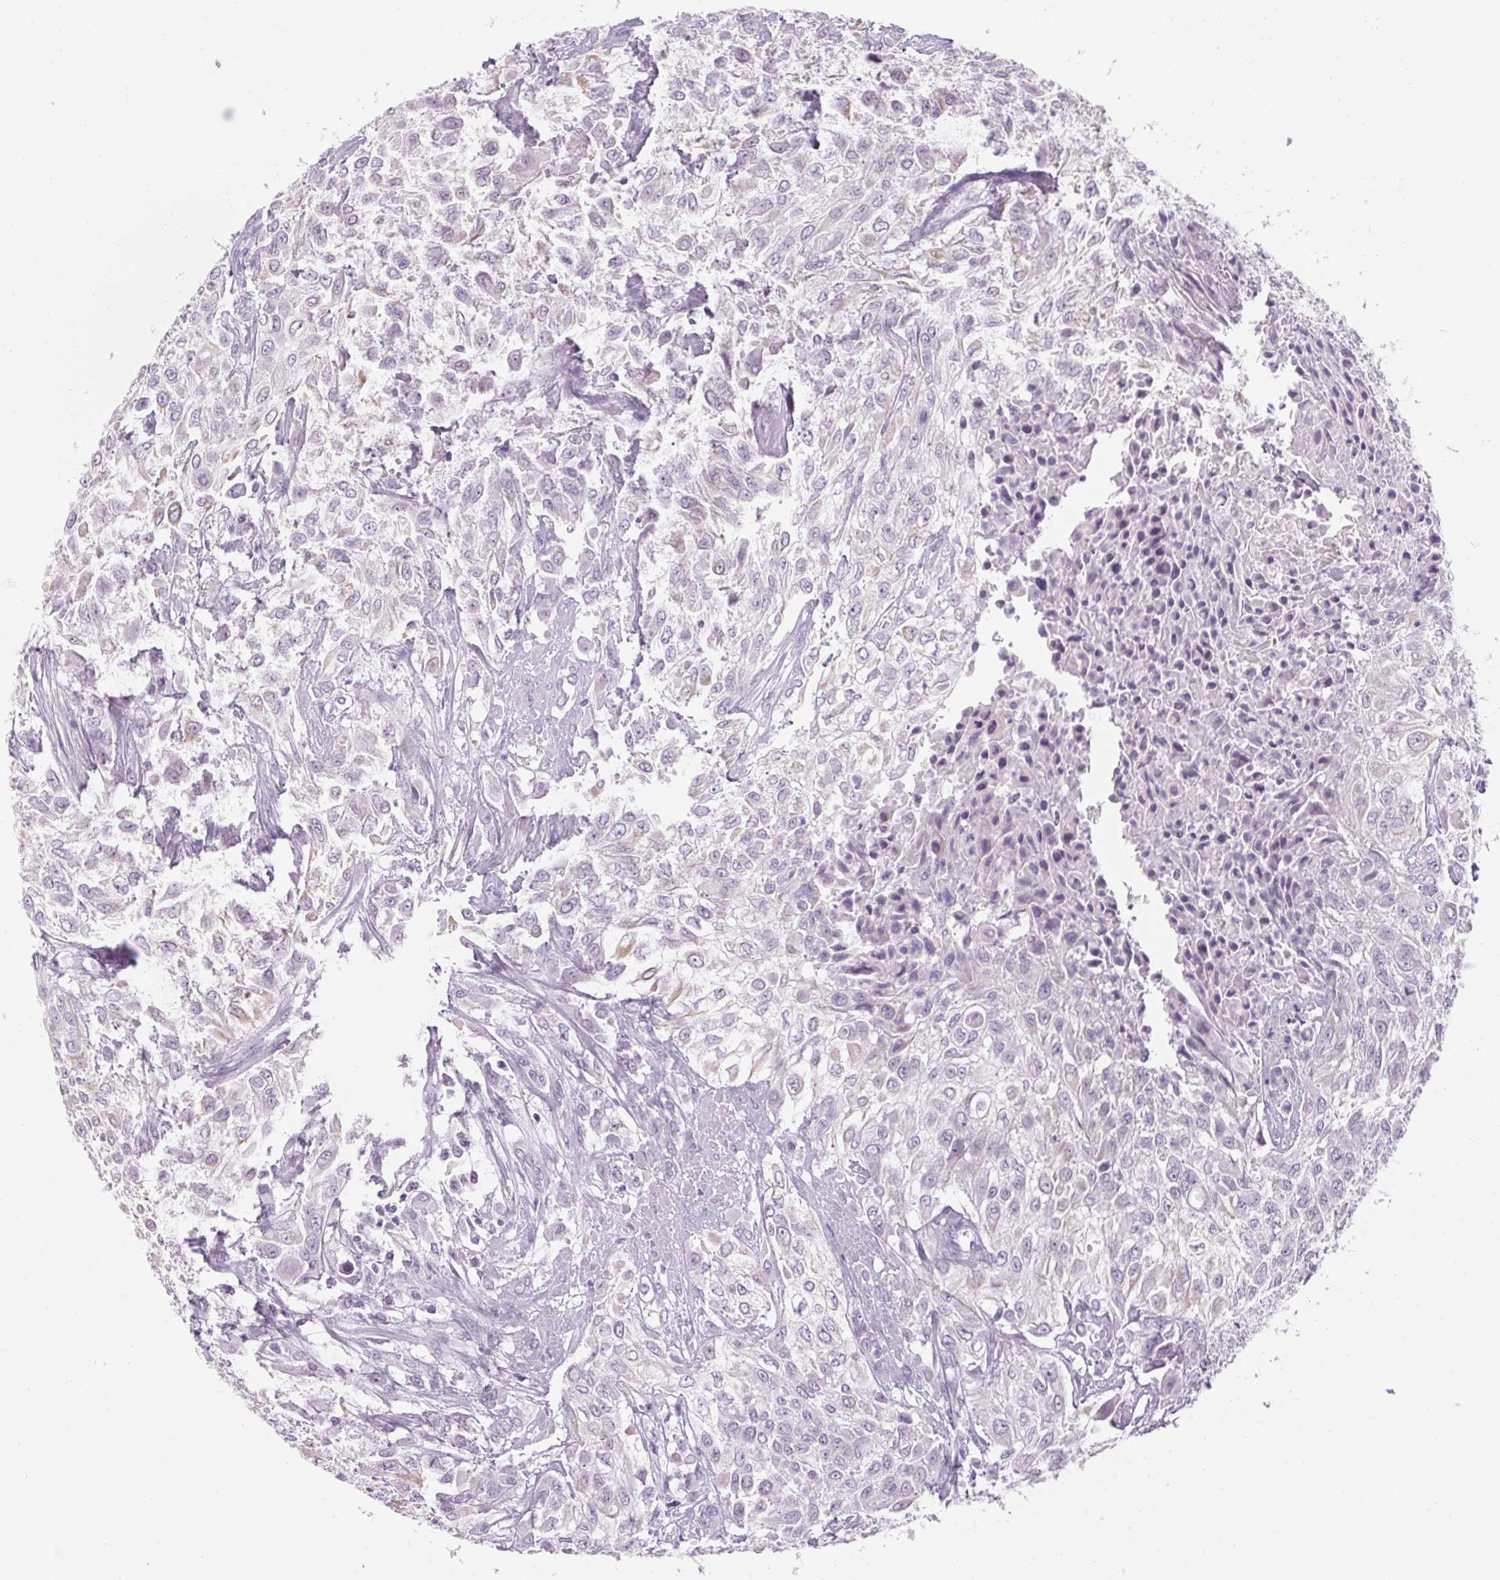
{"staining": {"intensity": "negative", "quantity": "none", "location": "none"}, "tissue": "urothelial cancer", "cell_type": "Tumor cells", "image_type": "cancer", "snomed": [{"axis": "morphology", "description": "Urothelial carcinoma, High grade"}, {"axis": "topography", "description": "Urinary bladder"}], "caption": "An image of urothelial carcinoma (high-grade) stained for a protein displays no brown staining in tumor cells.", "gene": "RPTN", "patient": {"sex": "male", "age": 57}}